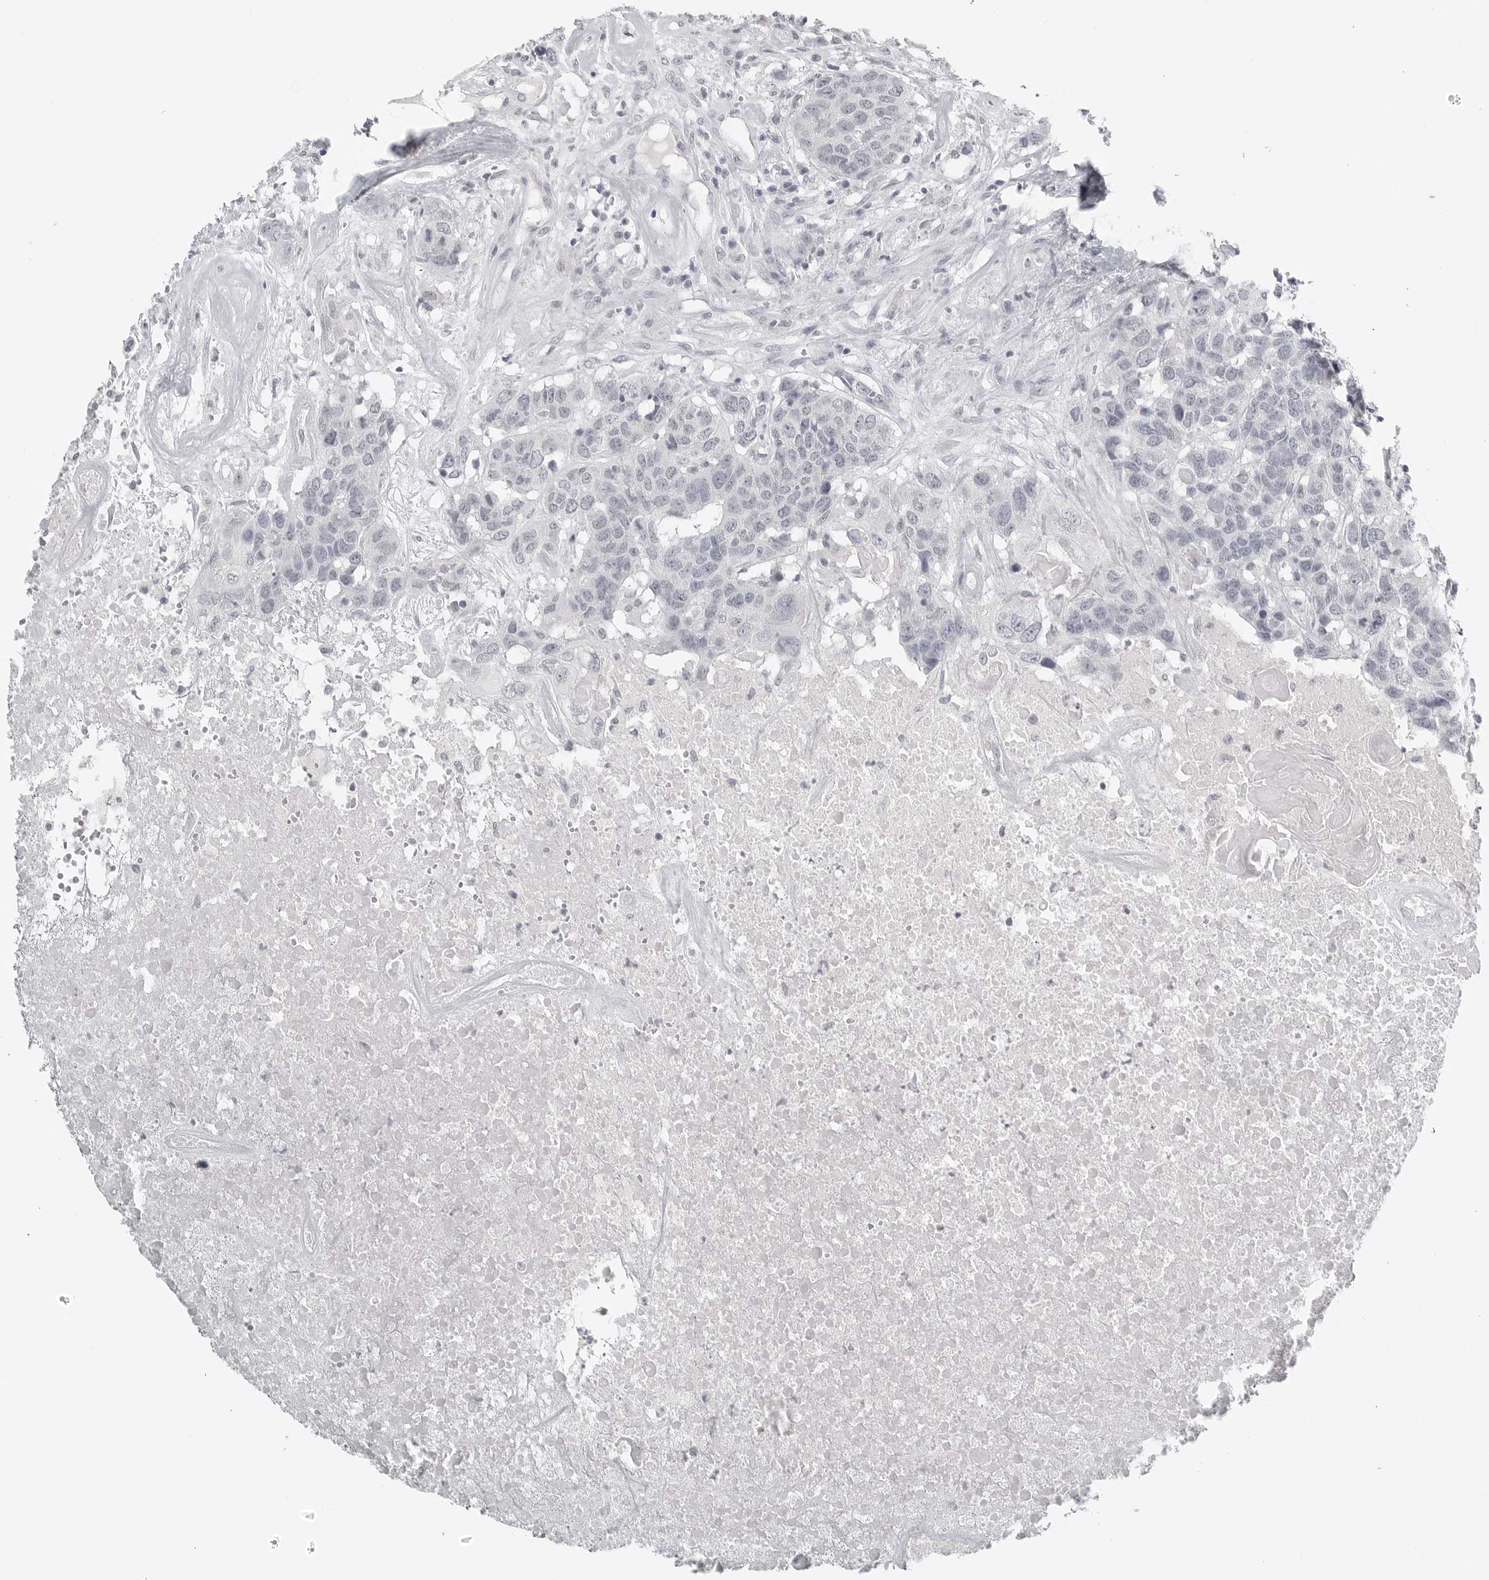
{"staining": {"intensity": "weak", "quantity": "<25%", "location": "nuclear"}, "tissue": "head and neck cancer", "cell_type": "Tumor cells", "image_type": "cancer", "snomed": [{"axis": "morphology", "description": "Squamous cell carcinoma, NOS"}, {"axis": "topography", "description": "Head-Neck"}], "caption": "This micrograph is of squamous cell carcinoma (head and neck) stained with immunohistochemistry to label a protein in brown with the nuclei are counter-stained blue. There is no expression in tumor cells. The staining was performed using DAB to visualize the protein expression in brown, while the nuclei were stained in blue with hematoxylin (Magnification: 20x).", "gene": "BPIFA1", "patient": {"sex": "male", "age": 66}}